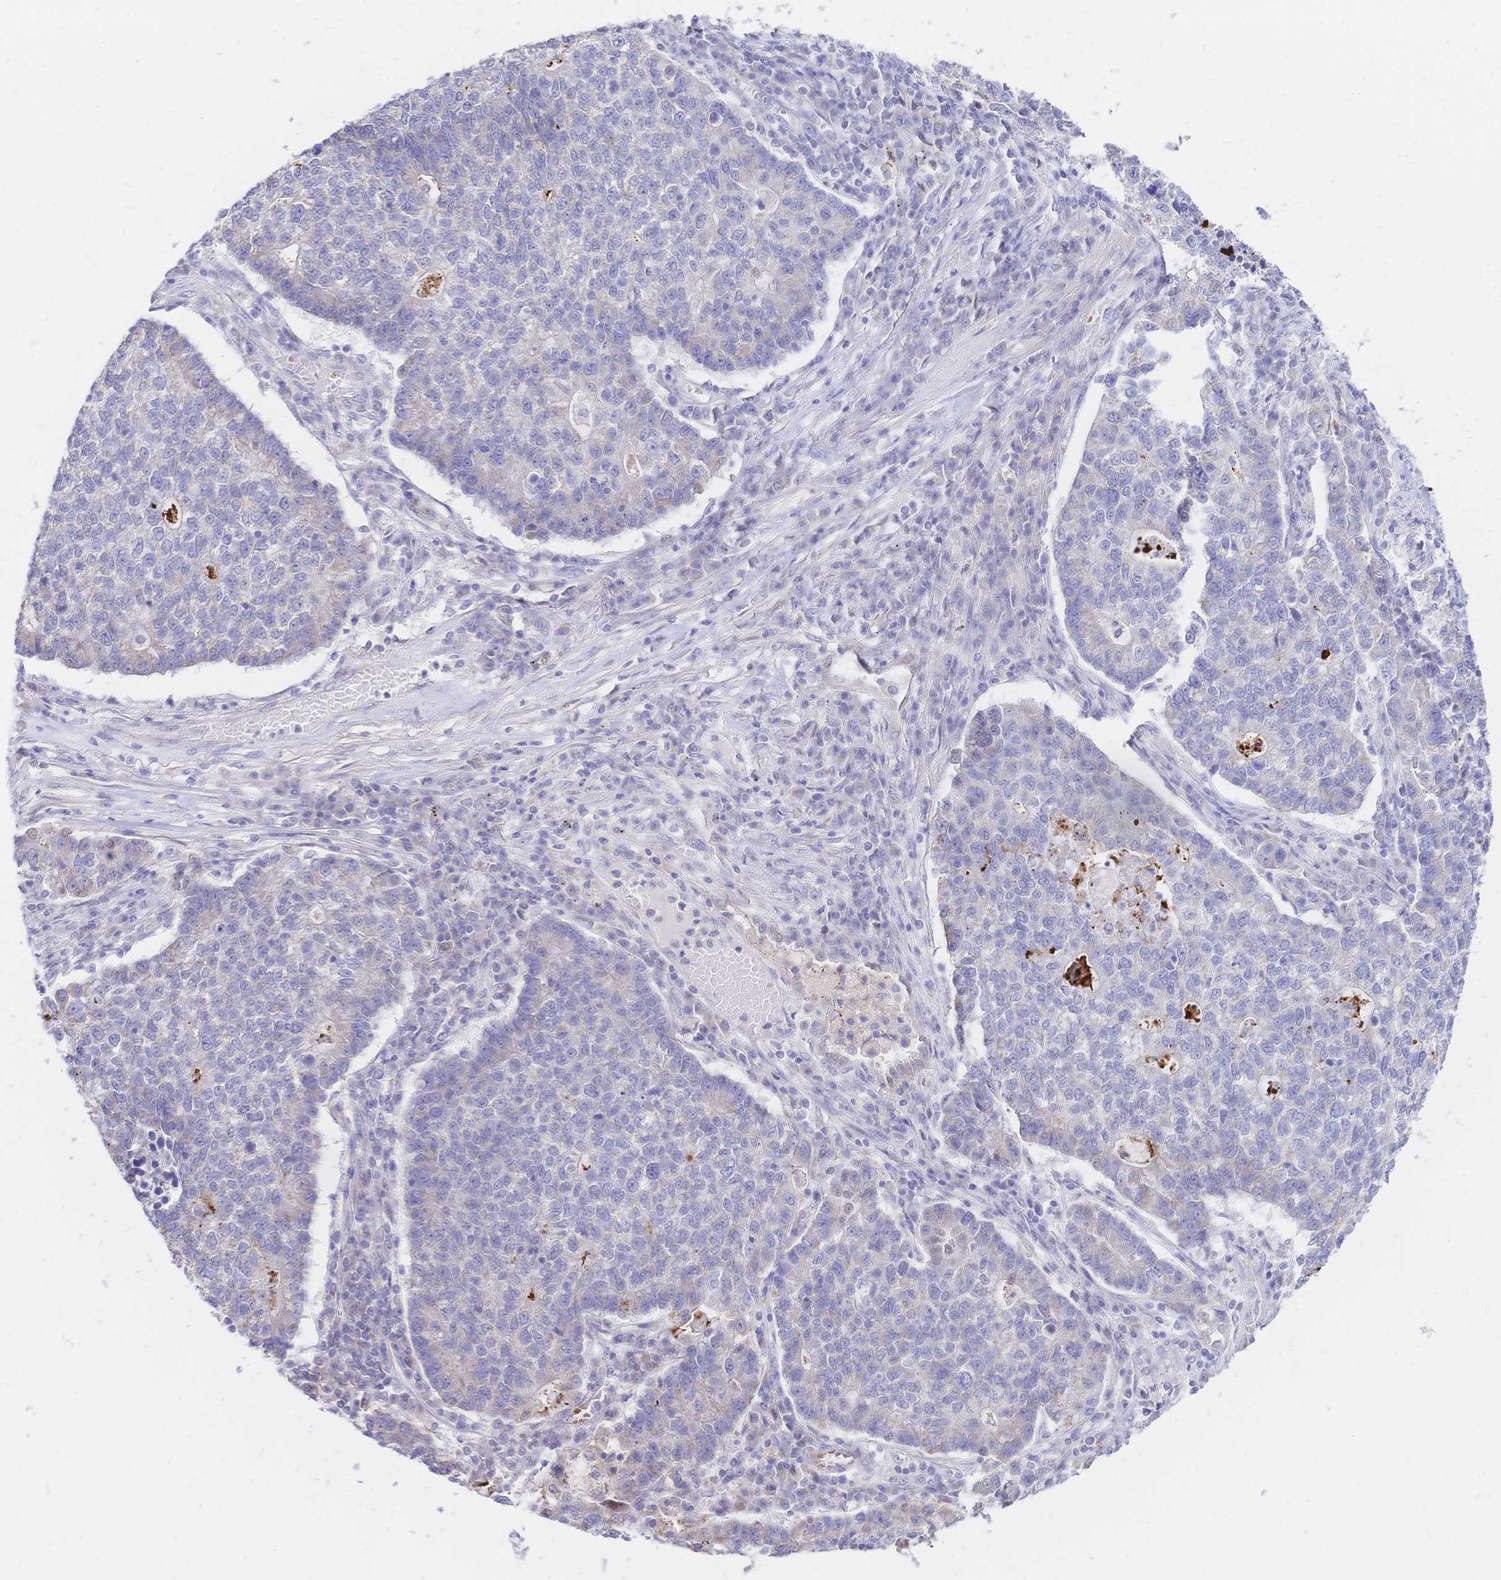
{"staining": {"intensity": "negative", "quantity": "none", "location": "none"}, "tissue": "lung cancer", "cell_type": "Tumor cells", "image_type": "cancer", "snomed": [{"axis": "morphology", "description": "Adenocarcinoma, NOS"}, {"axis": "topography", "description": "Lung"}], "caption": "Tumor cells show no significant protein staining in lung cancer (adenocarcinoma).", "gene": "CLEC18B", "patient": {"sex": "male", "age": 57}}